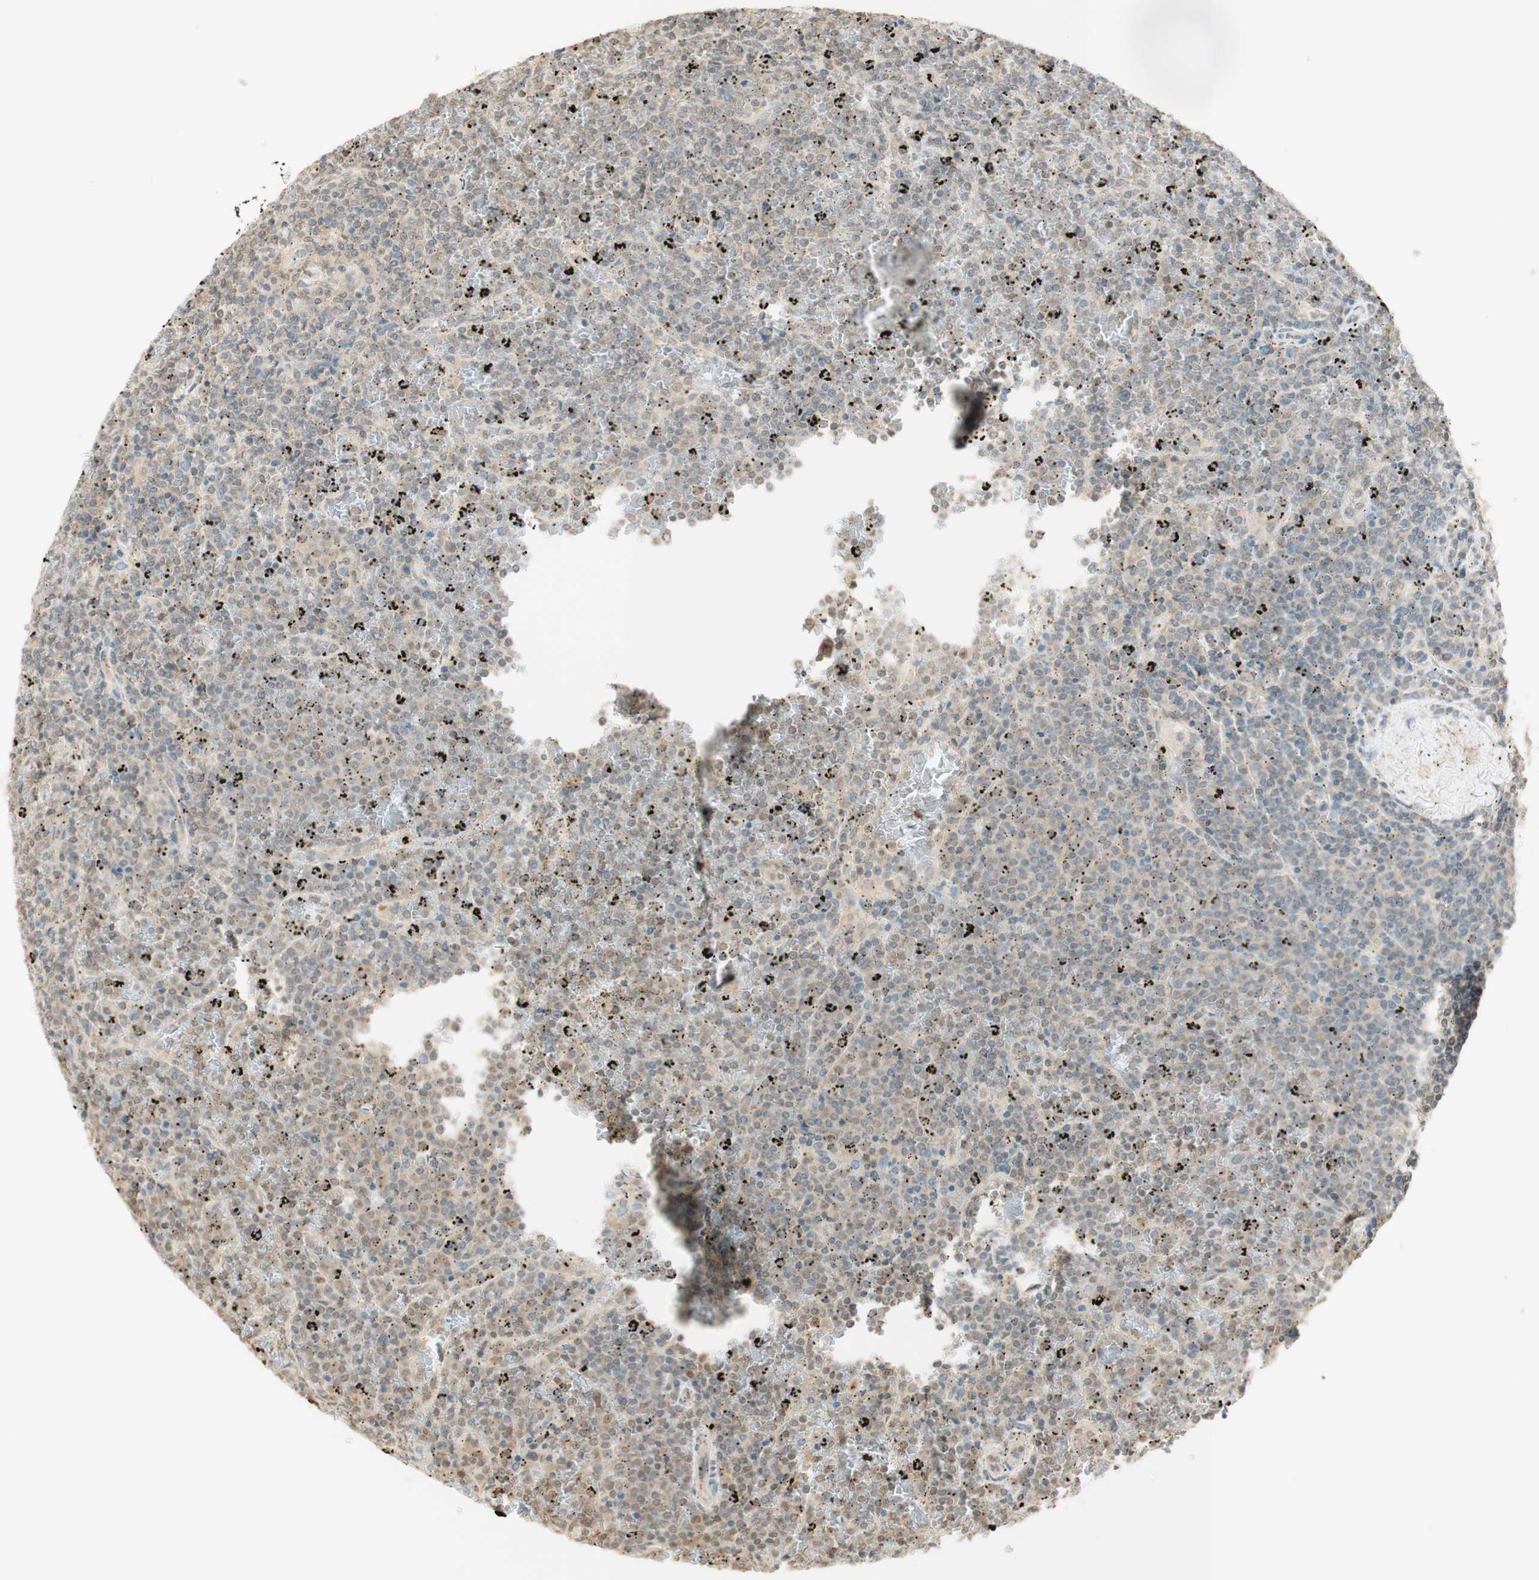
{"staining": {"intensity": "weak", "quantity": "25%-75%", "location": "cytoplasmic/membranous,nuclear"}, "tissue": "lymphoma", "cell_type": "Tumor cells", "image_type": "cancer", "snomed": [{"axis": "morphology", "description": "Malignant lymphoma, non-Hodgkin's type, Low grade"}, {"axis": "topography", "description": "Spleen"}], "caption": "Lymphoma stained for a protein (brown) displays weak cytoplasmic/membranous and nuclear positive expression in about 25%-75% of tumor cells.", "gene": "SPINT2", "patient": {"sex": "female", "age": 77}}